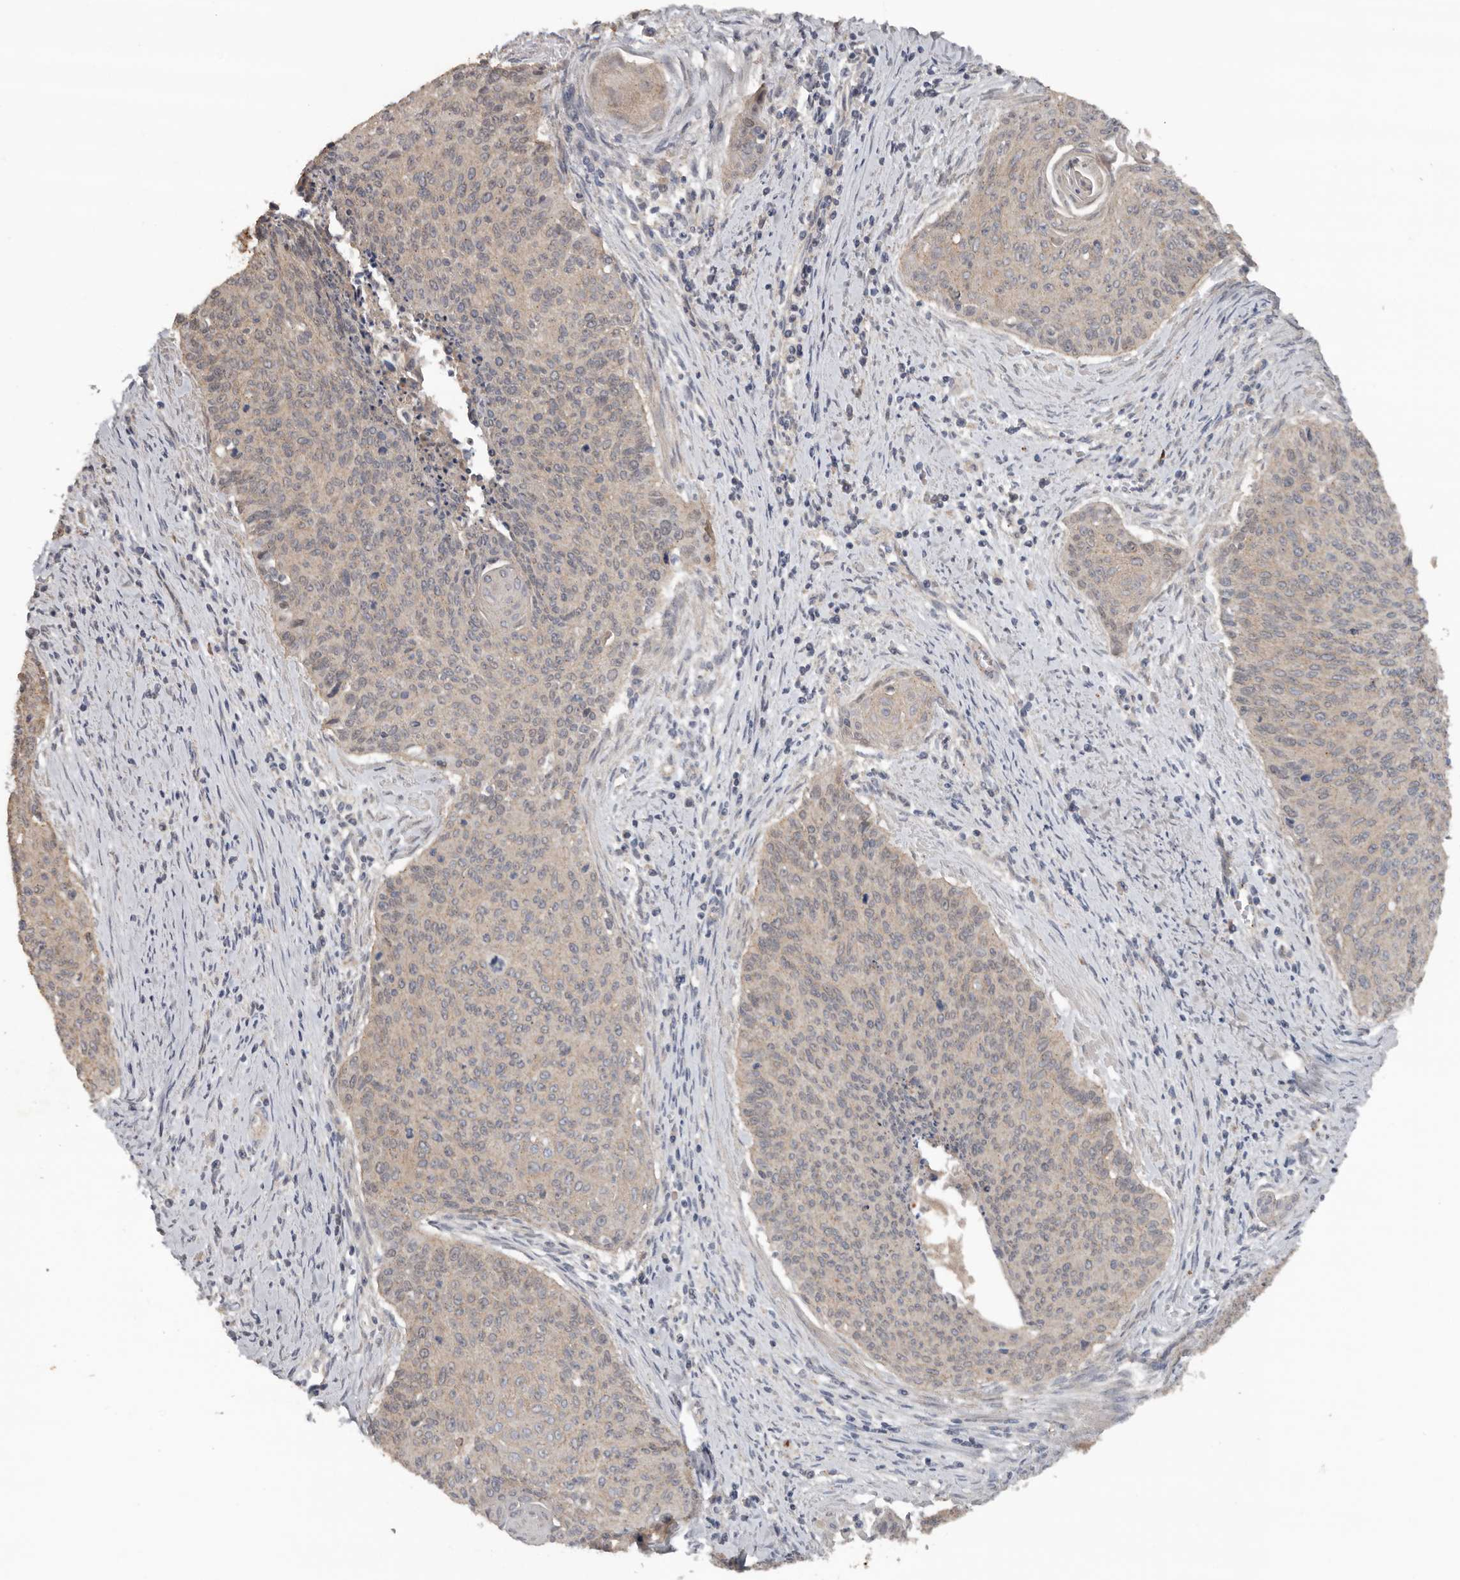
{"staining": {"intensity": "weak", "quantity": "25%-75%", "location": "cytoplasmic/membranous"}, "tissue": "cervical cancer", "cell_type": "Tumor cells", "image_type": "cancer", "snomed": [{"axis": "morphology", "description": "Squamous cell carcinoma, NOS"}, {"axis": "topography", "description": "Cervix"}], "caption": "Immunohistochemistry of human cervical squamous cell carcinoma displays low levels of weak cytoplasmic/membranous expression in about 25%-75% of tumor cells.", "gene": "HYAL4", "patient": {"sex": "female", "age": 55}}